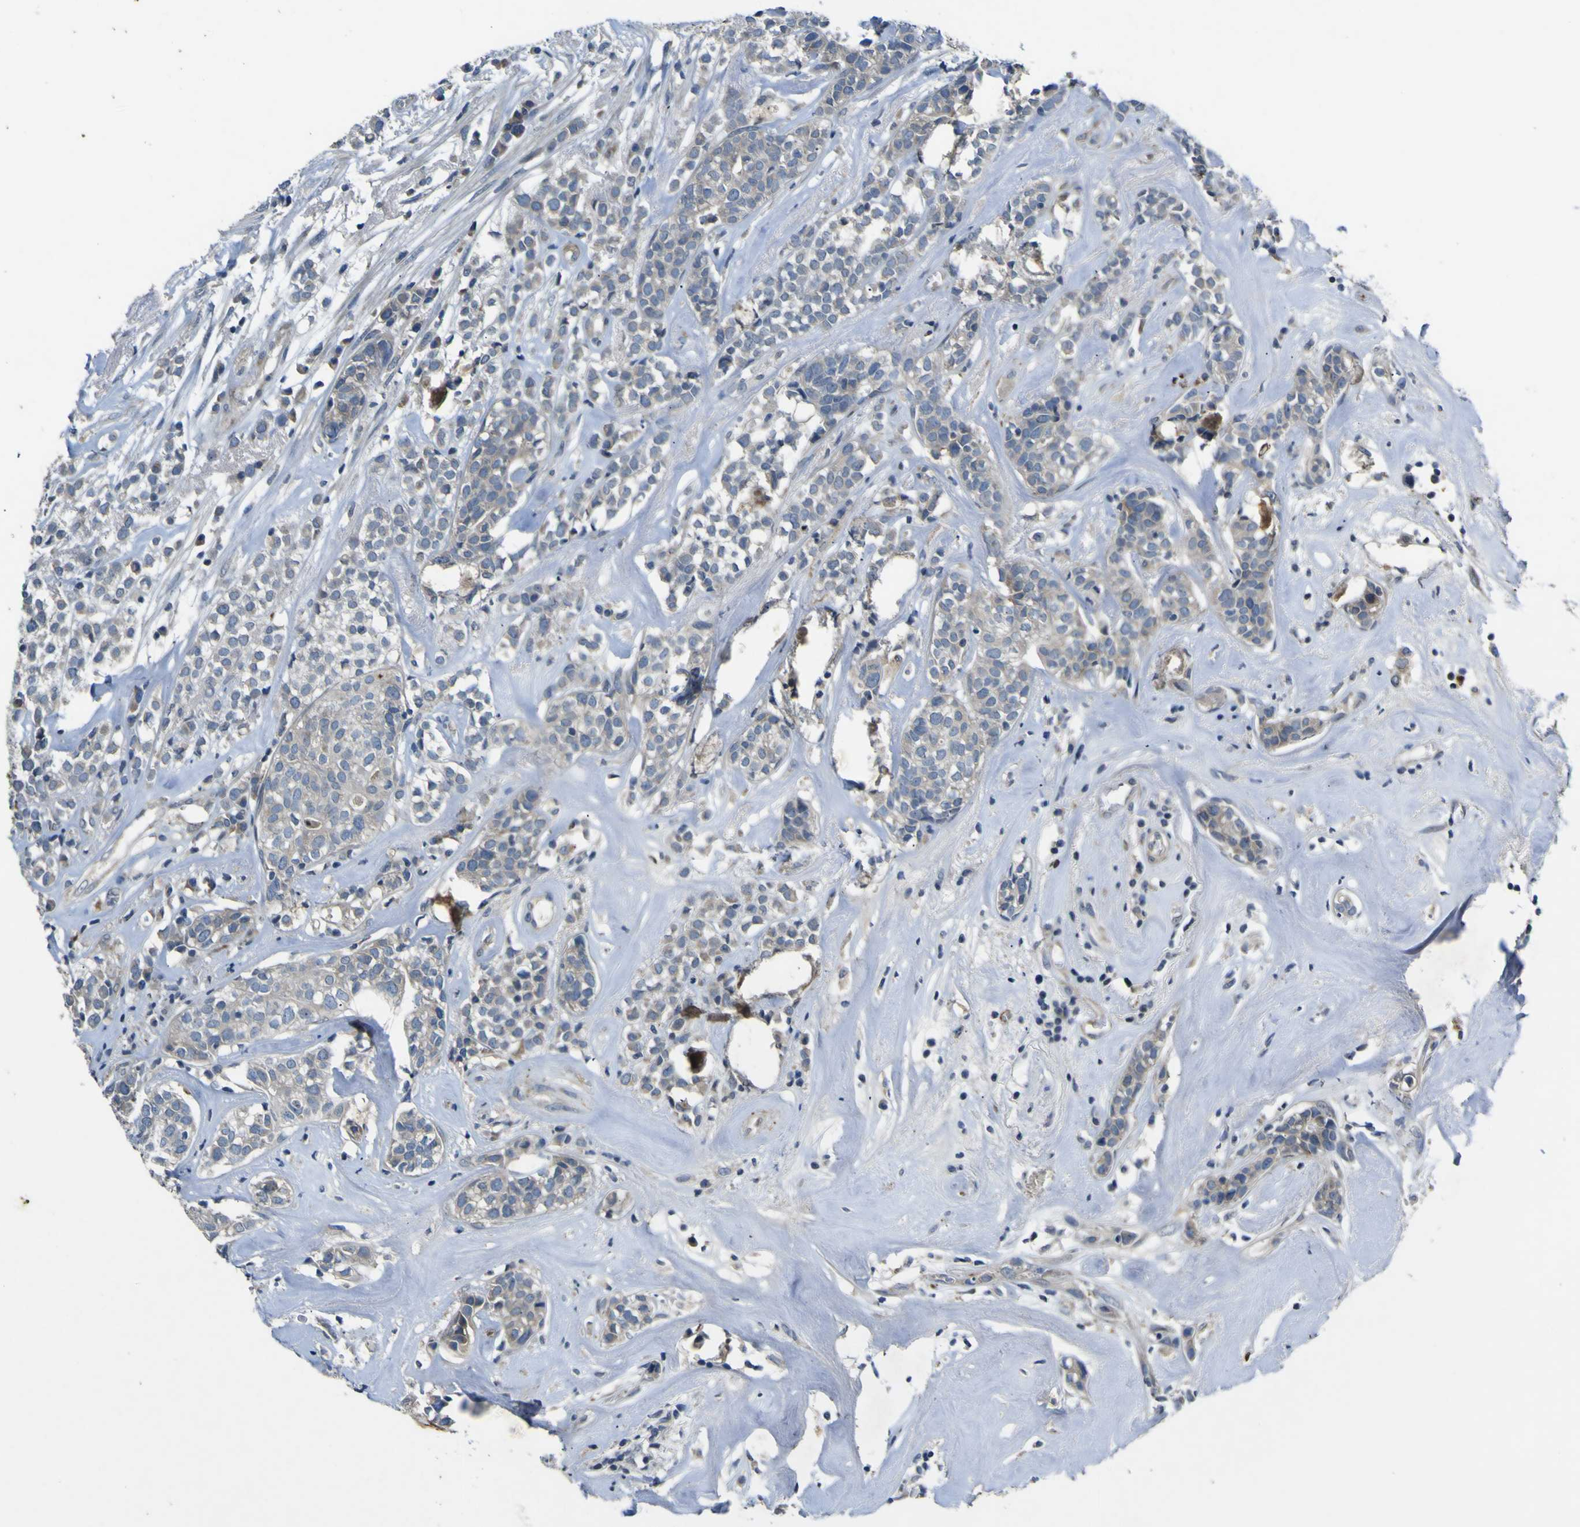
{"staining": {"intensity": "weak", "quantity": "<25%", "location": "cytoplasmic/membranous"}, "tissue": "head and neck cancer", "cell_type": "Tumor cells", "image_type": "cancer", "snomed": [{"axis": "morphology", "description": "Adenocarcinoma, NOS"}, {"axis": "topography", "description": "Salivary gland"}, {"axis": "topography", "description": "Head-Neck"}], "caption": "Immunohistochemical staining of head and neck cancer shows no significant staining in tumor cells. (DAB immunohistochemistry, high magnification).", "gene": "LDLR", "patient": {"sex": "female", "age": 65}}